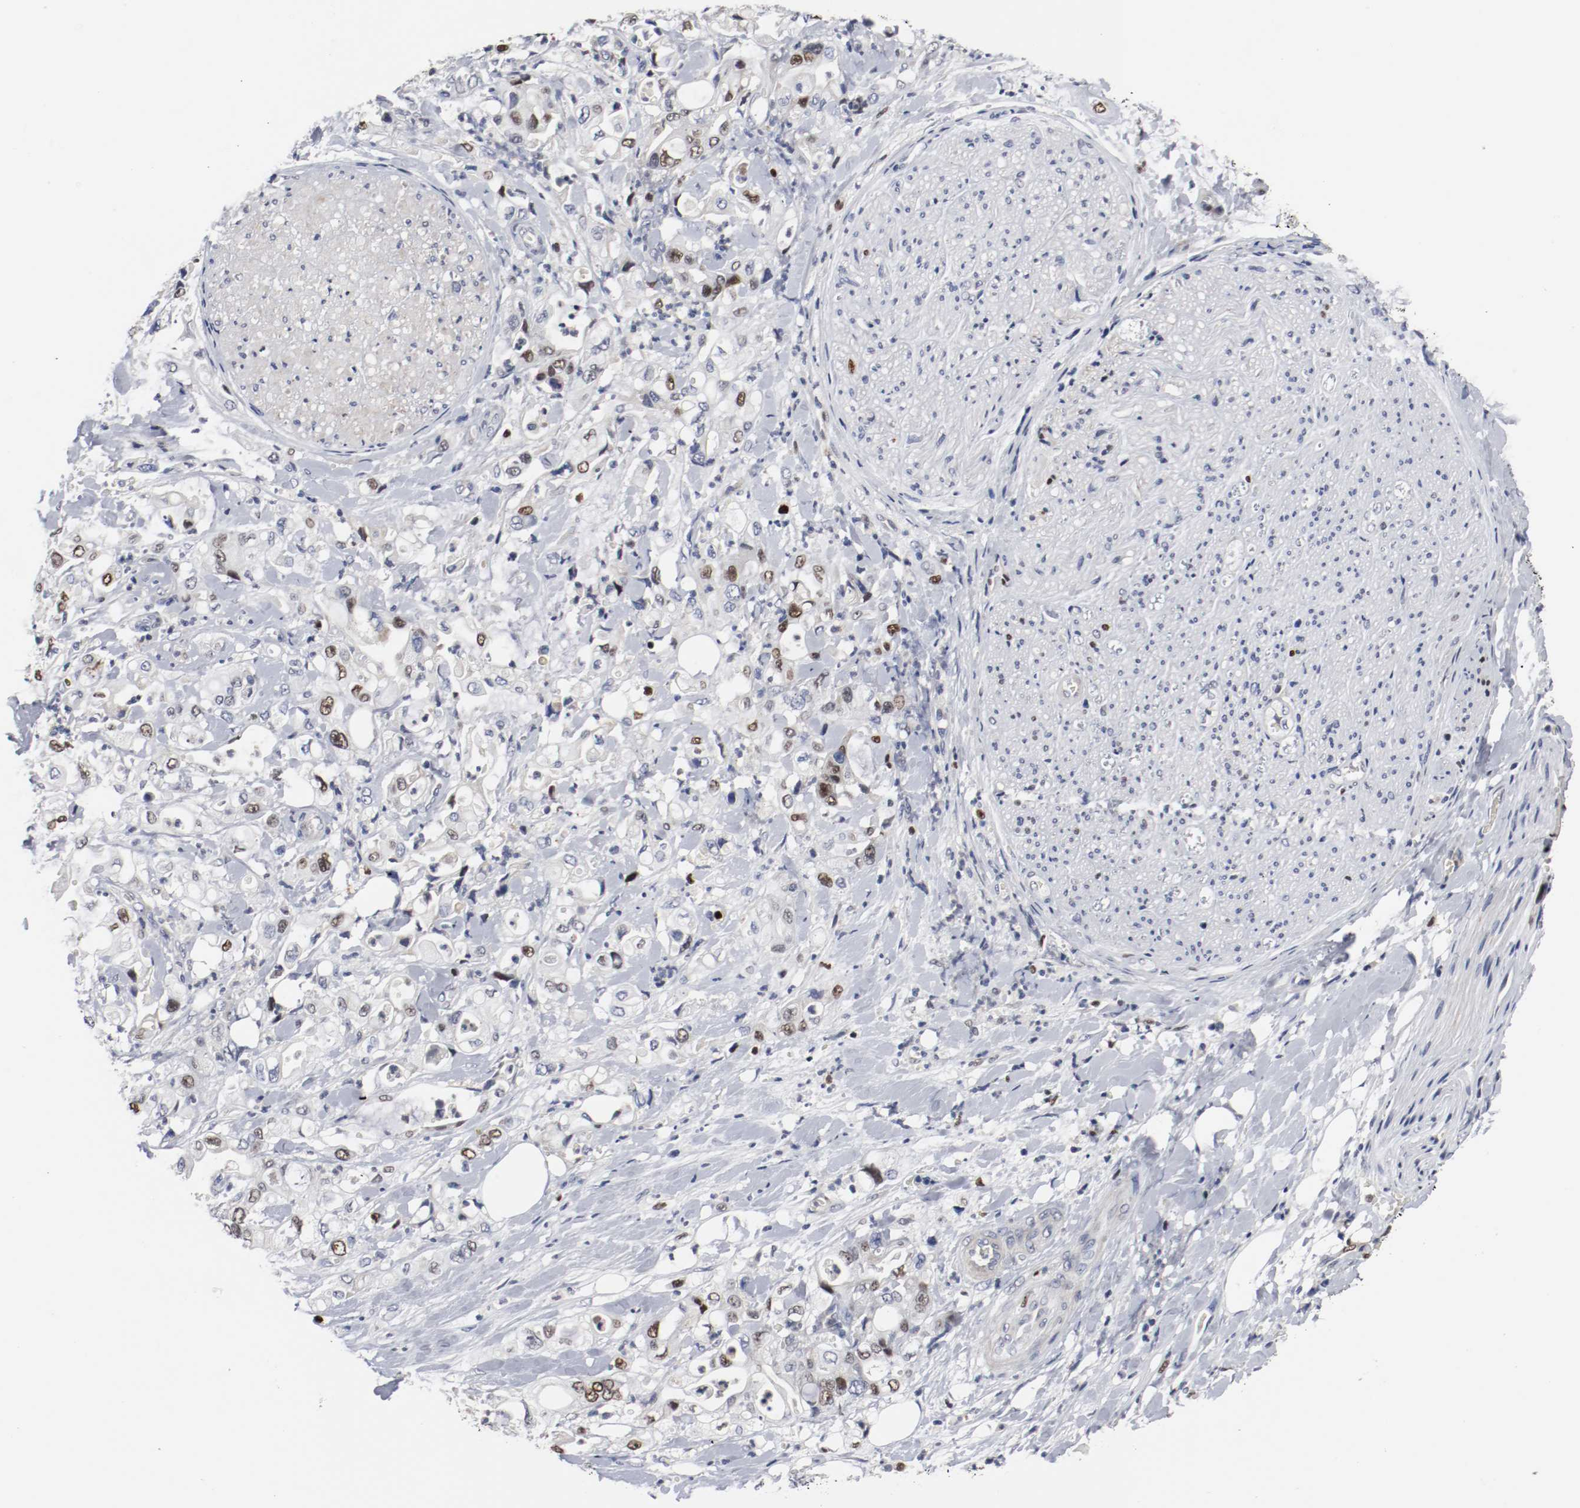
{"staining": {"intensity": "moderate", "quantity": "<25%", "location": "nuclear"}, "tissue": "pancreatic cancer", "cell_type": "Tumor cells", "image_type": "cancer", "snomed": [{"axis": "morphology", "description": "Adenocarcinoma, NOS"}, {"axis": "topography", "description": "Pancreas"}], "caption": "Moderate nuclear positivity is present in about <25% of tumor cells in pancreatic cancer.", "gene": "MCM6", "patient": {"sex": "male", "age": 70}}